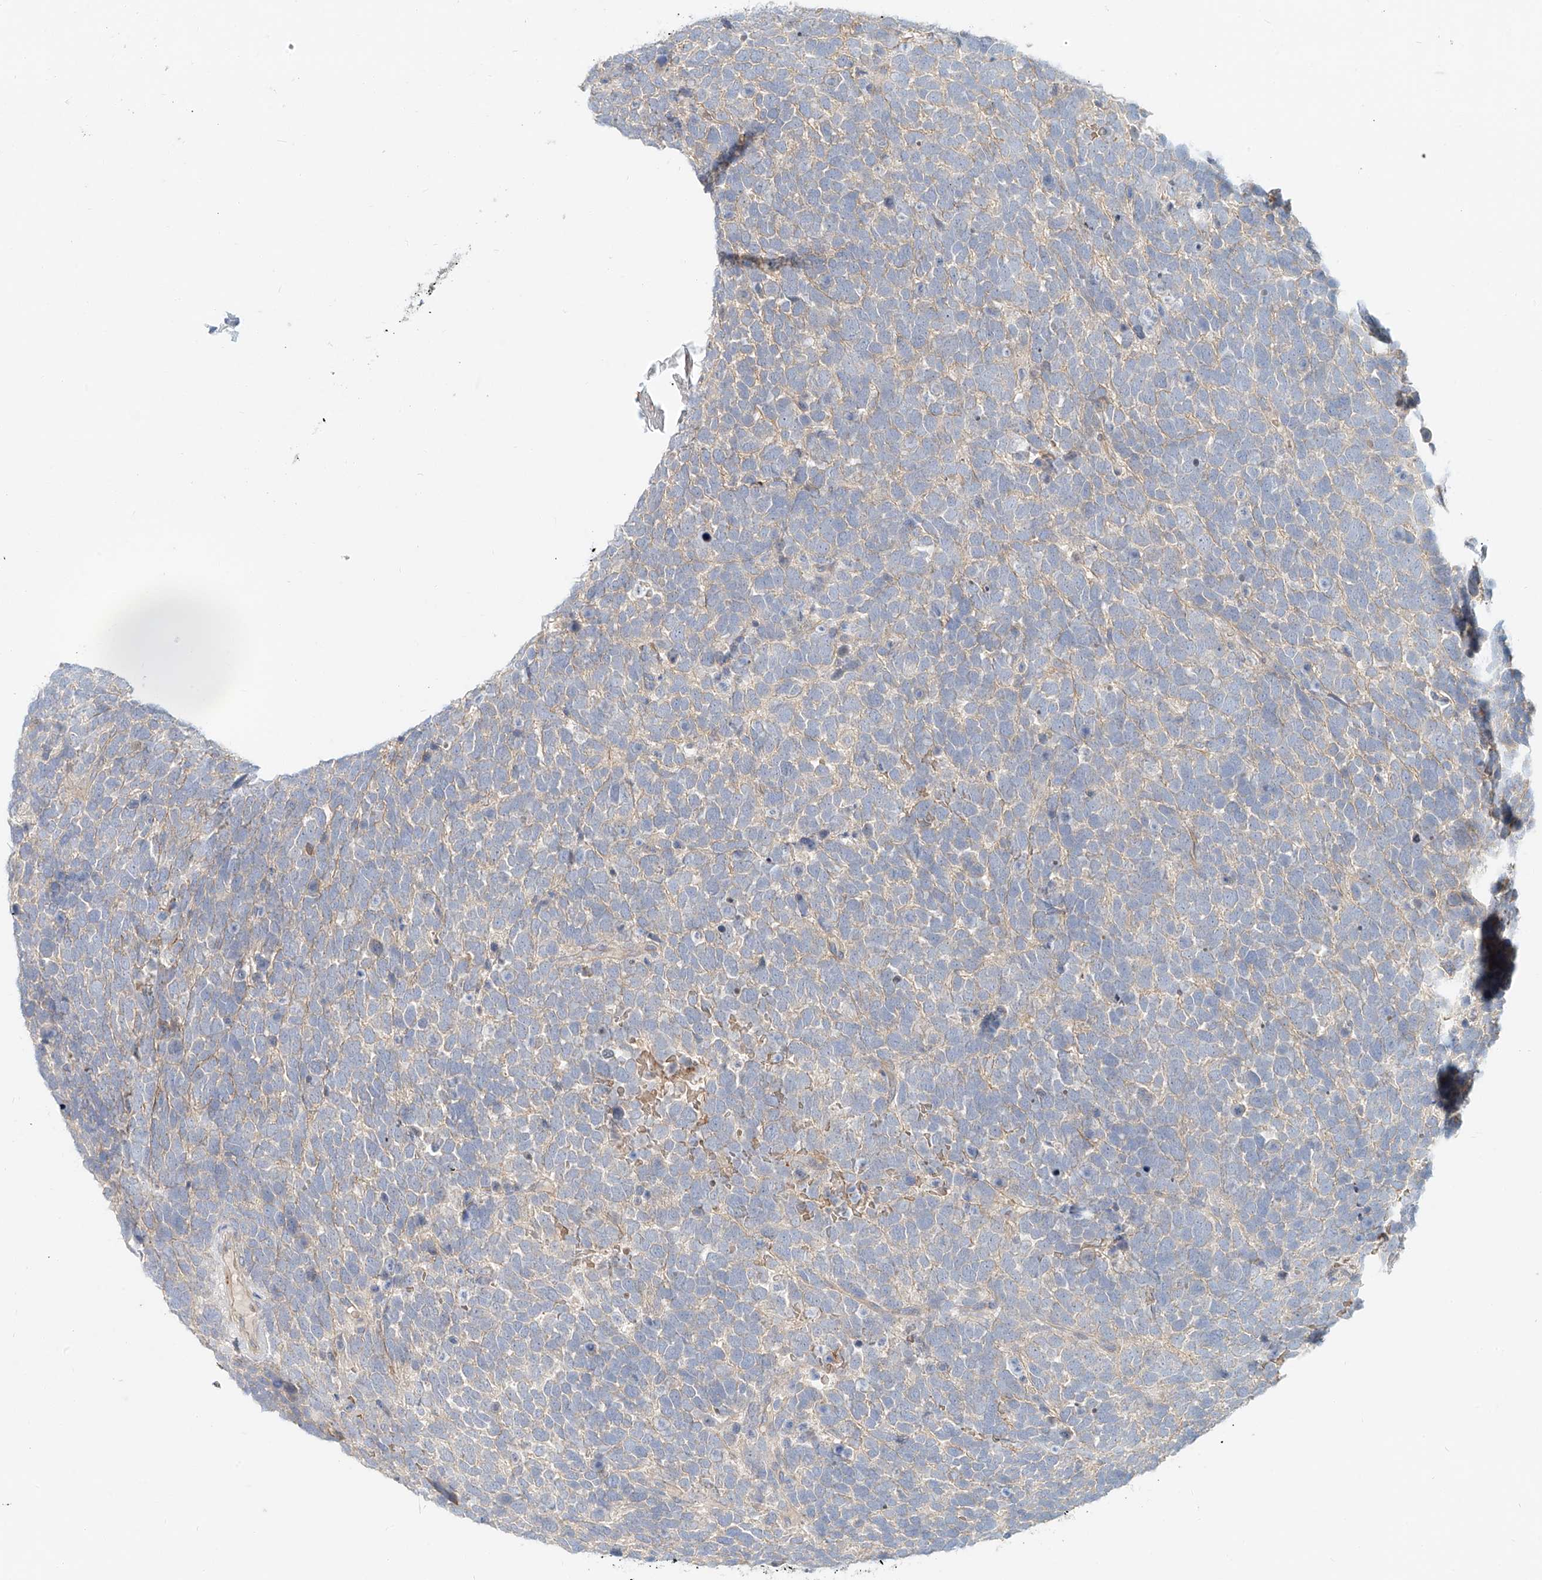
{"staining": {"intensity": "negative", "quantity": "none", "location": "none"}, "tissue": "urothelial cancer", "cell_type": "Tumor cells", "image_type": "cancer", "snomed": [{"axis": "morphology", "description": "Urothelial carcinoma, High grade"}, {"axis": "topography", "description": "Urinary bladder"}], "caption": "This photomicrograph is of high-grade urothelial carcinoma stained with immunohistochemistry to label a protein in brown with the nuclei are counter-stained blue. There is no expression in tumor cells.", "gene": "SYTL3", "patient": {"sex": "female", "age": 82}}